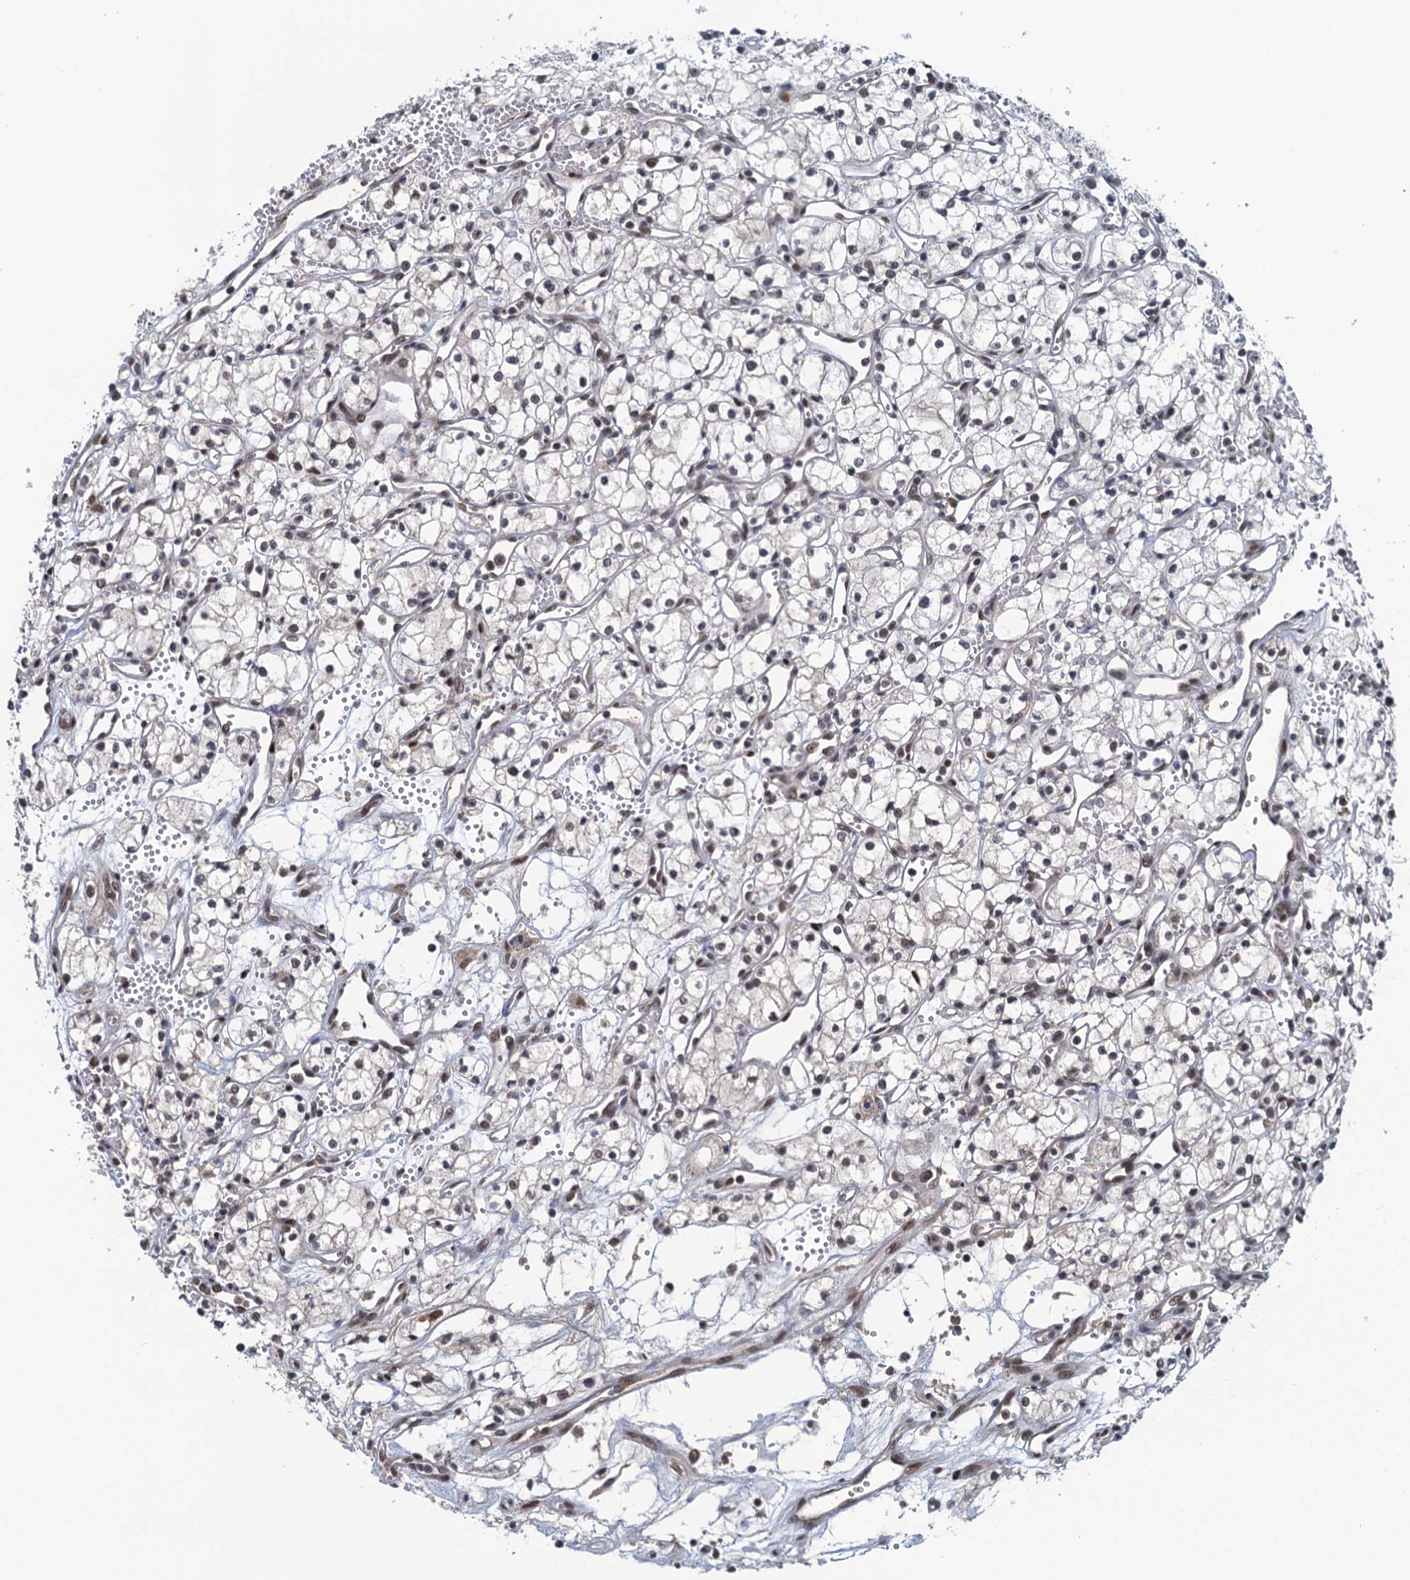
{"staining": {"intensity": "weak", "quantity": "25%-75%", "location": "nuclear"}, "tissue": "renal cancer", "cell_type": "Tumor cells", "image_type": "cancer", "snomed": [{"axis": "morphology", "description": "Adenocarcinoma, NOS"}, {"axis": "topography", "description": "Kidney"}], "caption": "The photomicrograph displays immunohistochemical staining of renal cancer. There is weak nuclear expression is identified in approximately 25%-75% of tumor cells. Ihc stains the protein in brown and the nuclei are stained blue.", "gene": "SAE1", "patient": {"sex": "male", "age": 59}}